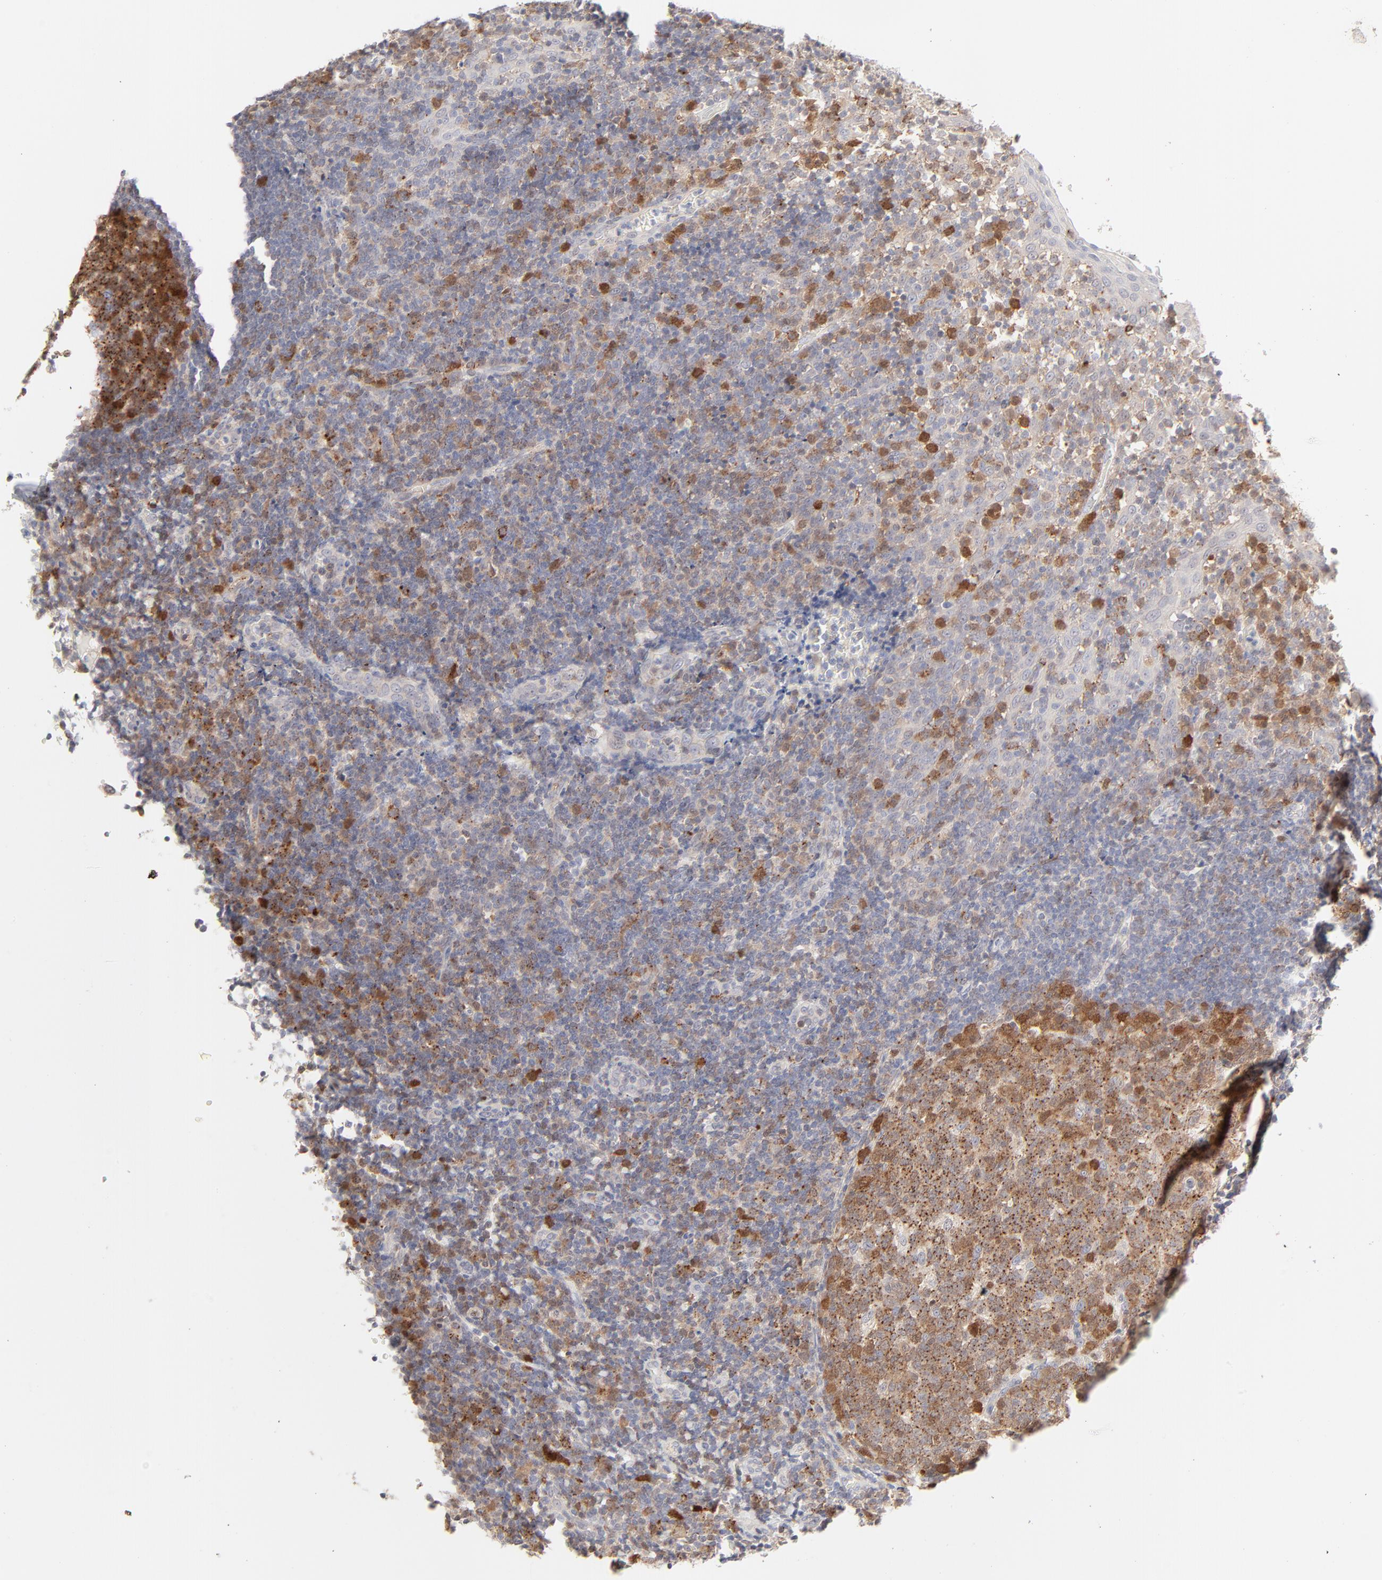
{"staining": {"intensity": "moderate", "quantity": ">75%", "location": "cytoplasmic/membranous"}, "tissue": "tonsil", "cell_type": "Germinal center cells", "image_type": "normal", "snomed": [{"axis": "morphology", "description": "Normal tissue, NOS"}, {"axis": "topography", "description": "Tonsil"}], "caption": "Immunohistochemistry (IHC) micrograph of benign tonsil: tonsil stained using IHC reveals medium levels of moderate protein expression localized specifically in the cytoplasmic/membranous of germinal center cells, appearing as a cytoplasmic/membranous brown color.", "gene": "CDK6", "patient": {"sex": "female", "age": 40}}